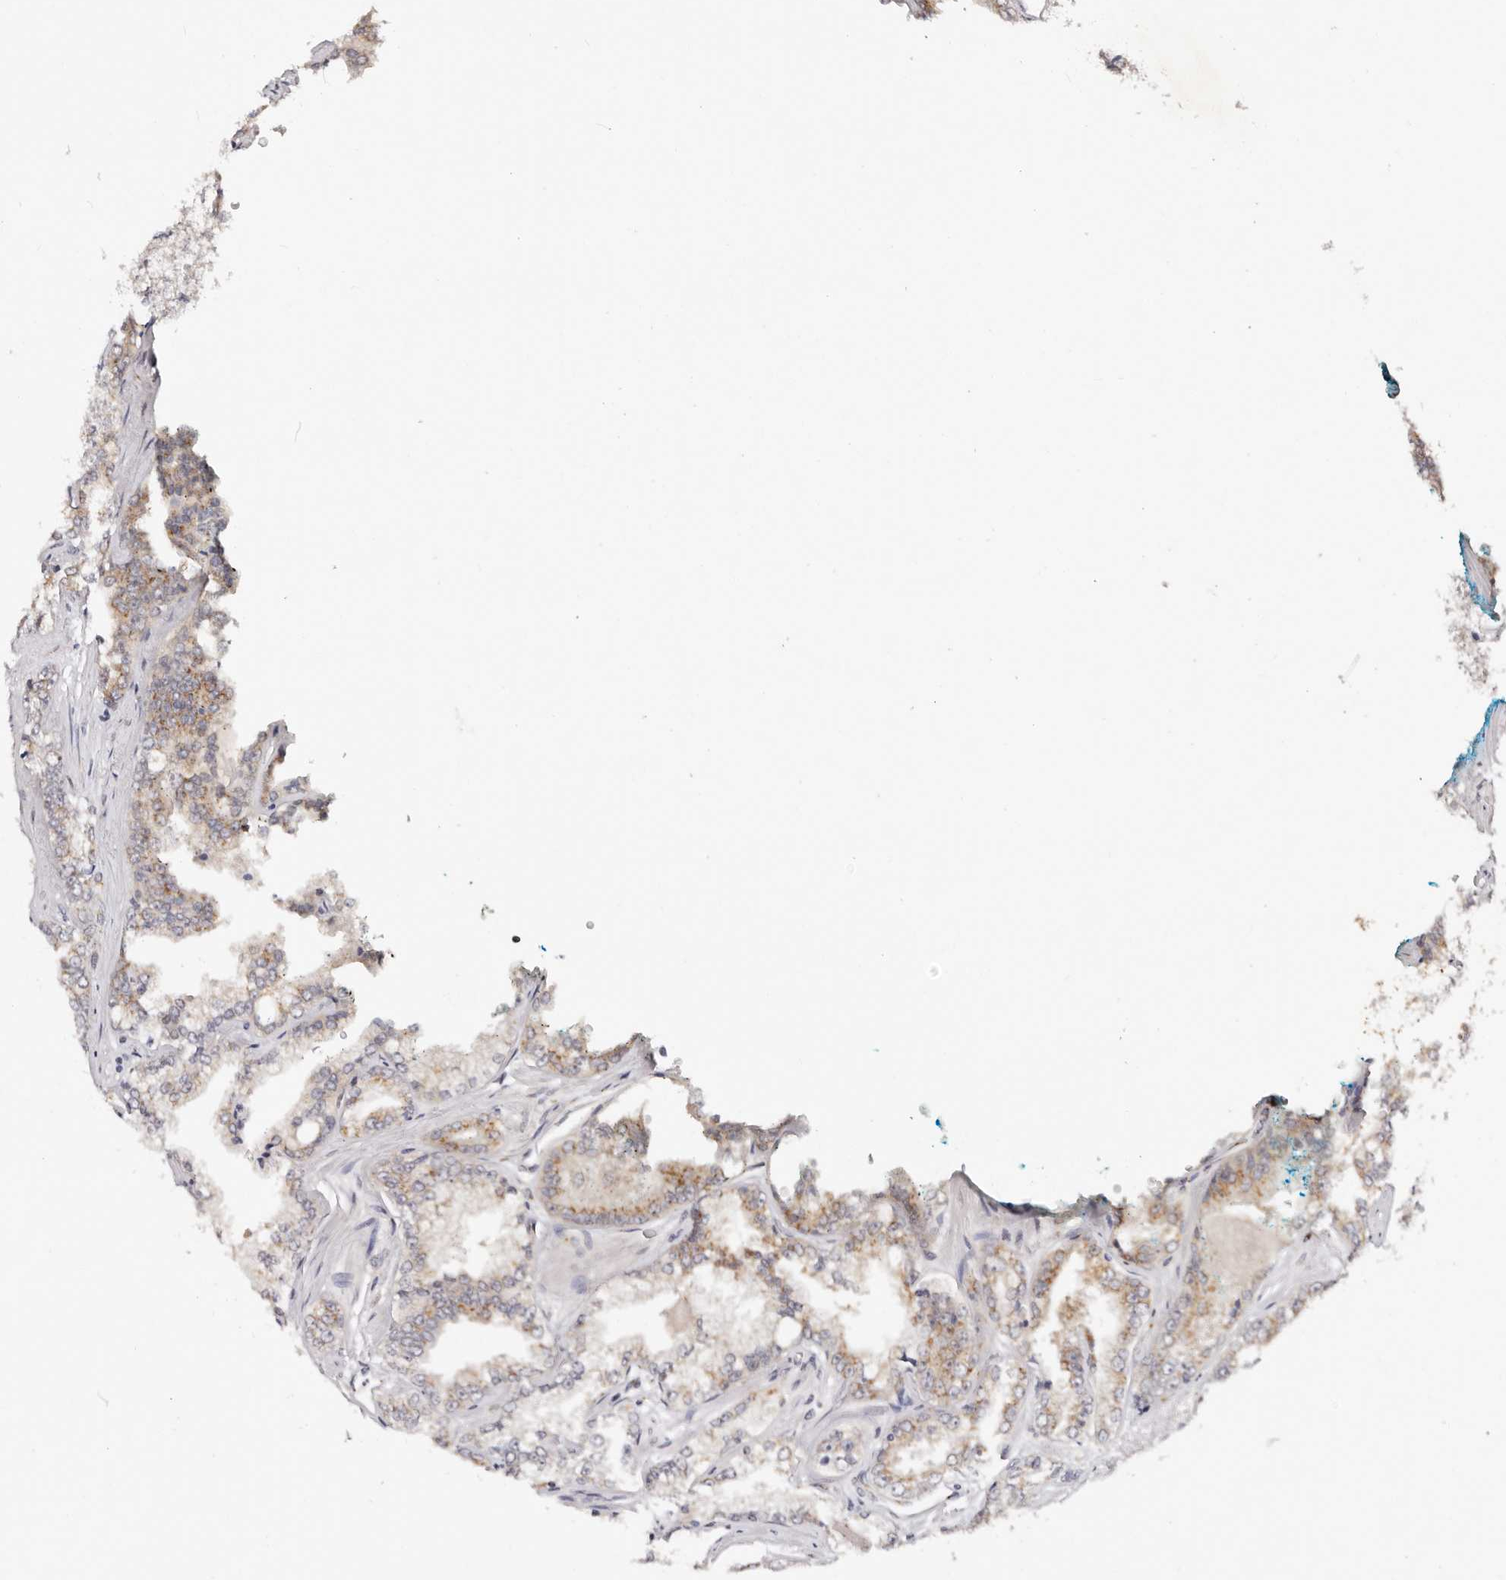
{"staining": {"intensity": "moderate", "quantity": "25%-75%", "location": "cytoplasmic/membranous"}, "tissue": "prostate cancer", "cell_type": "Tumor cells", "image_type": "cancer", "snomed": [{"axis": "morphology", "description": "Adenocarcinoma, High grade"}, {"axis": "topography", "description": "Prostate"}], "caption": "IHC (DAB) staining of high-grade adenocarcinoma (prostate) reveals moderate cytoplasmic/membranous protein positivity in approximately 25%-75% of tumor cells.", "gene": "VIPAS39", "patient": {"sex": "male", "age": 71}}